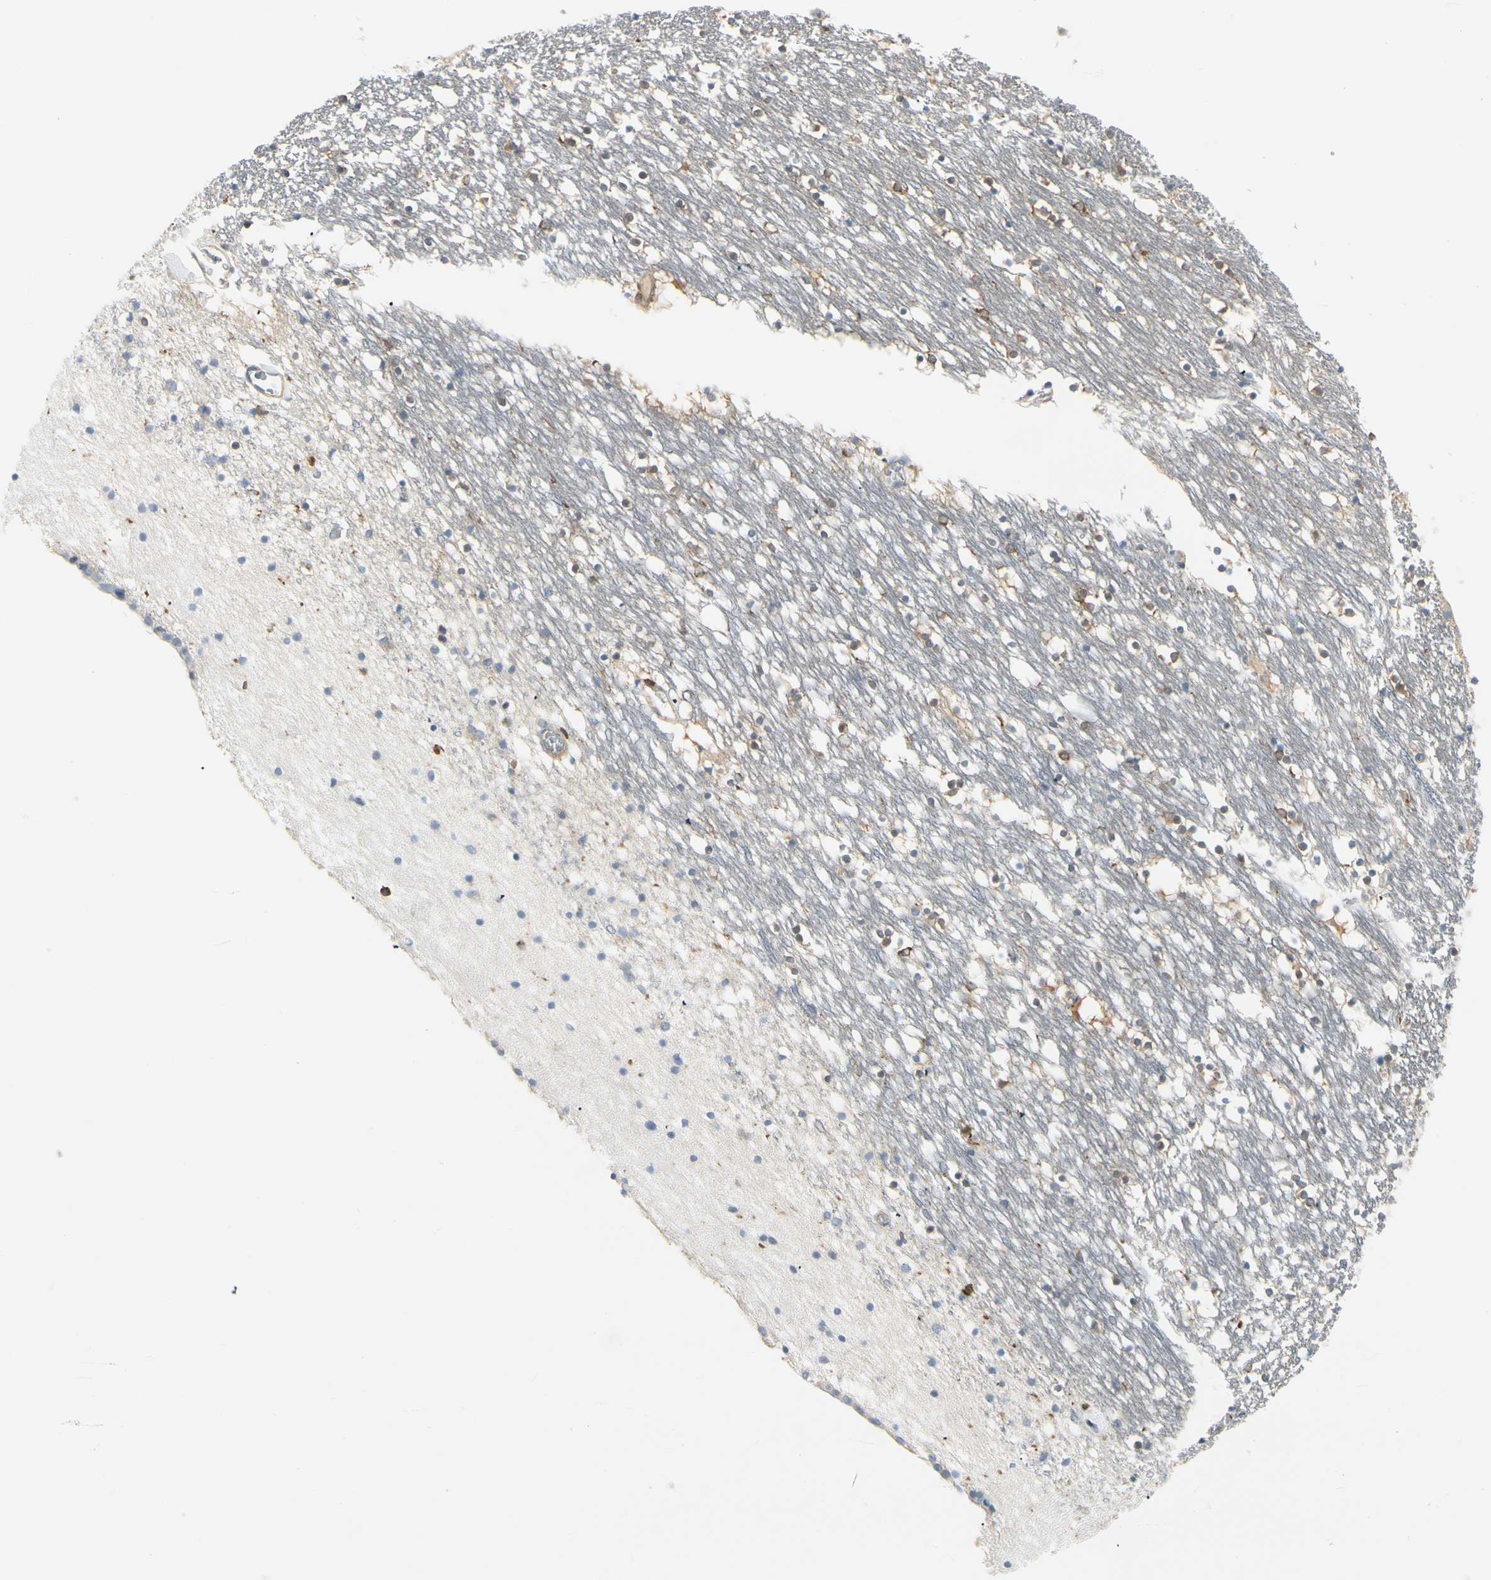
{"staining": {"intensity": "moderate", "quantity": "25%-75%", "location": "cytoplasmic/membranous"}, "tissue": "caudate", "cell_type": "Glial cells", "image_type": "normal", "snomed": [{"axis": "morphology", "description": "Normal tissue, NOS"}, {"axis": "topography", "description": "Lateral ventricle wall"}], "caption": "Caudate stained with immunohistochemistry (IHC) shows moderate cytoplasmic/membranous positivity in approximately 25%-75% of glial cells.", "gene": "CAPZA2", "patient": {"sex": "male", "age": 45}}